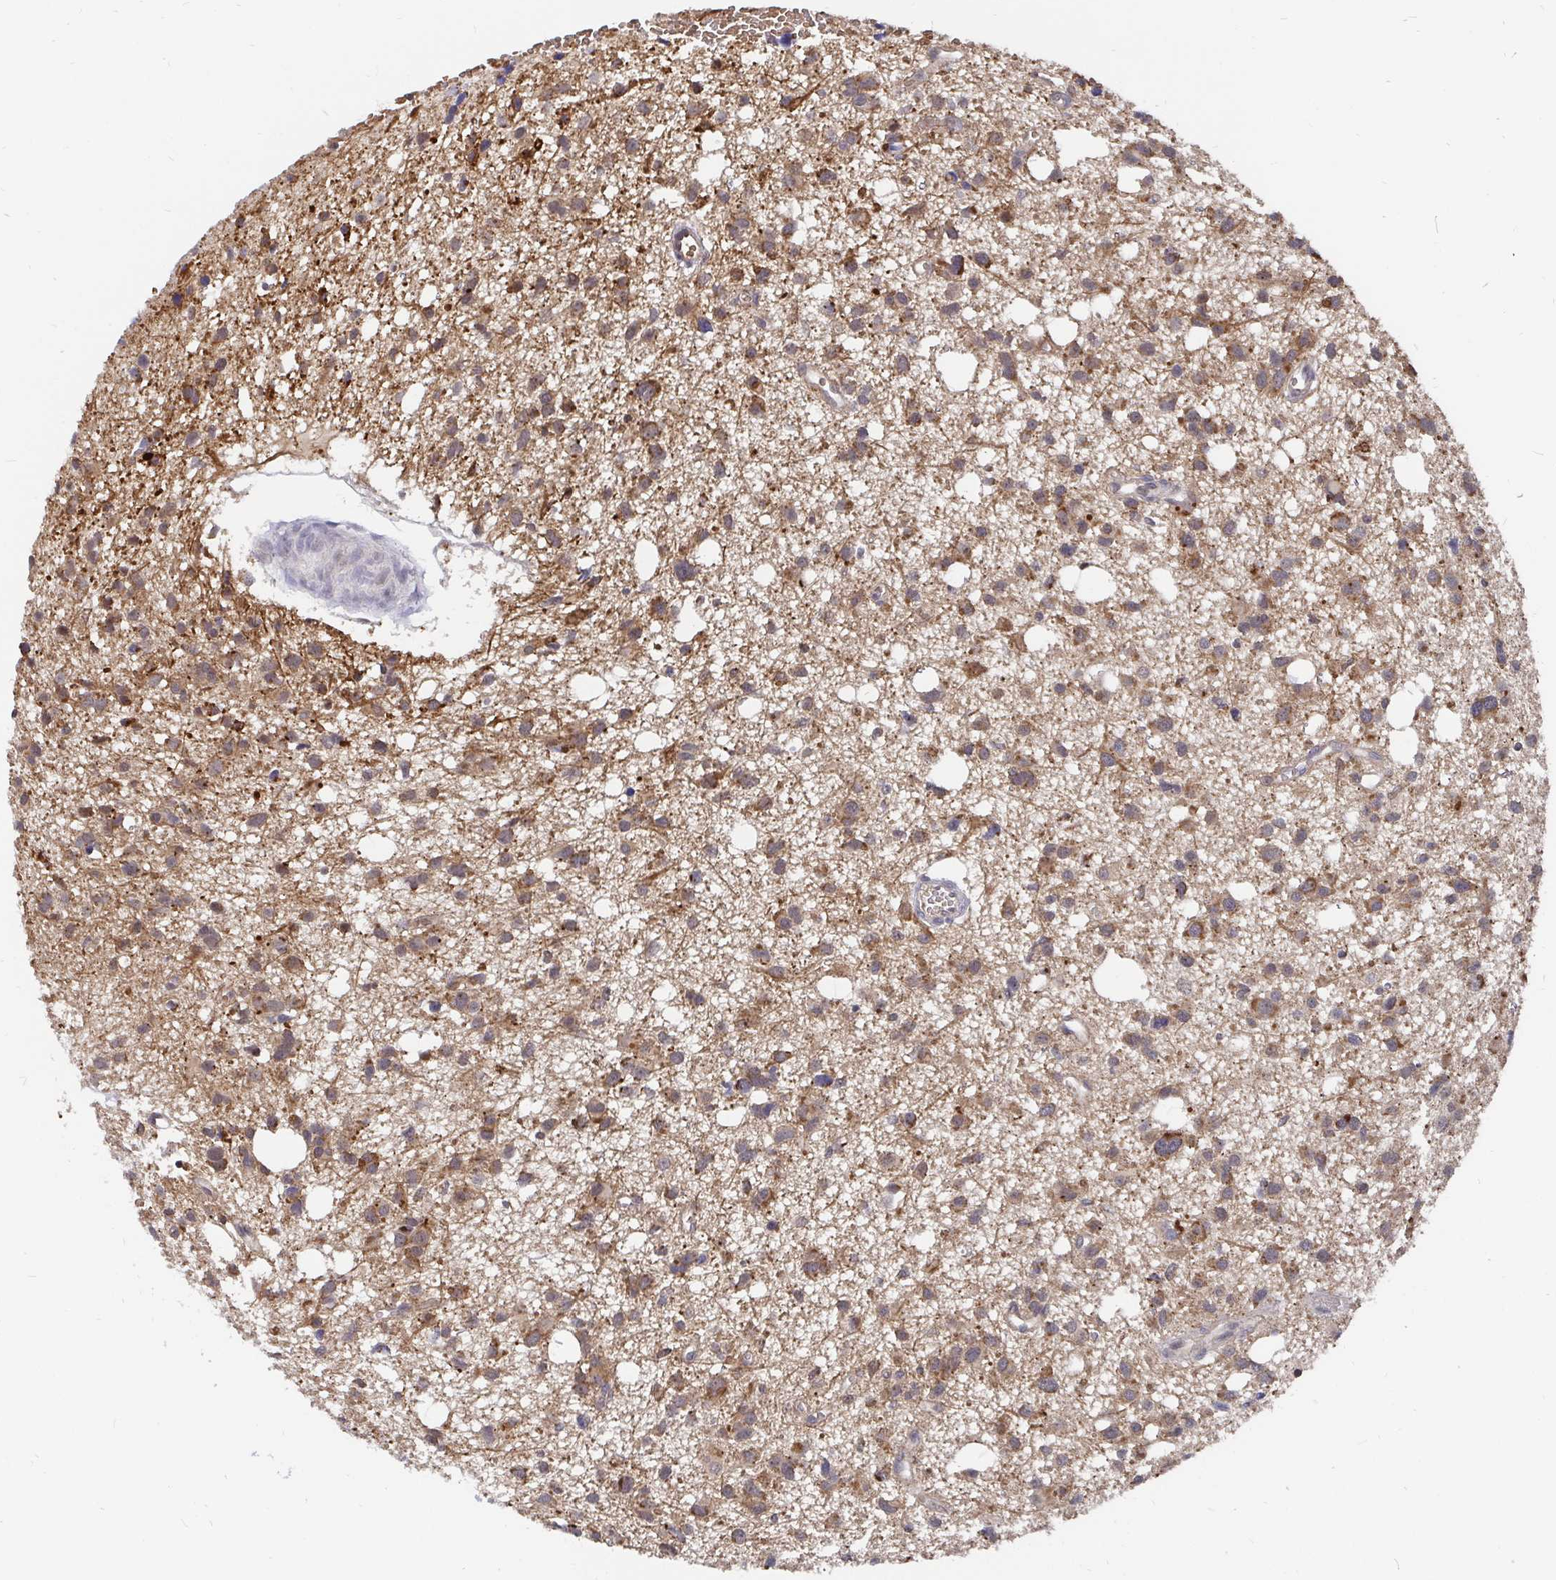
{"staining": {"intensity": "moderate", "quantity": ">75%", "location": "cytoplasmic/membranous"}, "tissue": "glioma", "cell_type": "Tumor cells", "image_type": "cancer", "snomed": [{"axis": "morphology", "description": "Glioma, malignant, High grade"}, {"axis": "topography", "description": "Brain"}], "caption": "Human glioma stained for a protein (brown) reveals moderate cytoplasmic/membranous positive positivity in about >75% of tumor cells.", "gene": "PDF", "patient": {"sex": "male", "age": 23}}